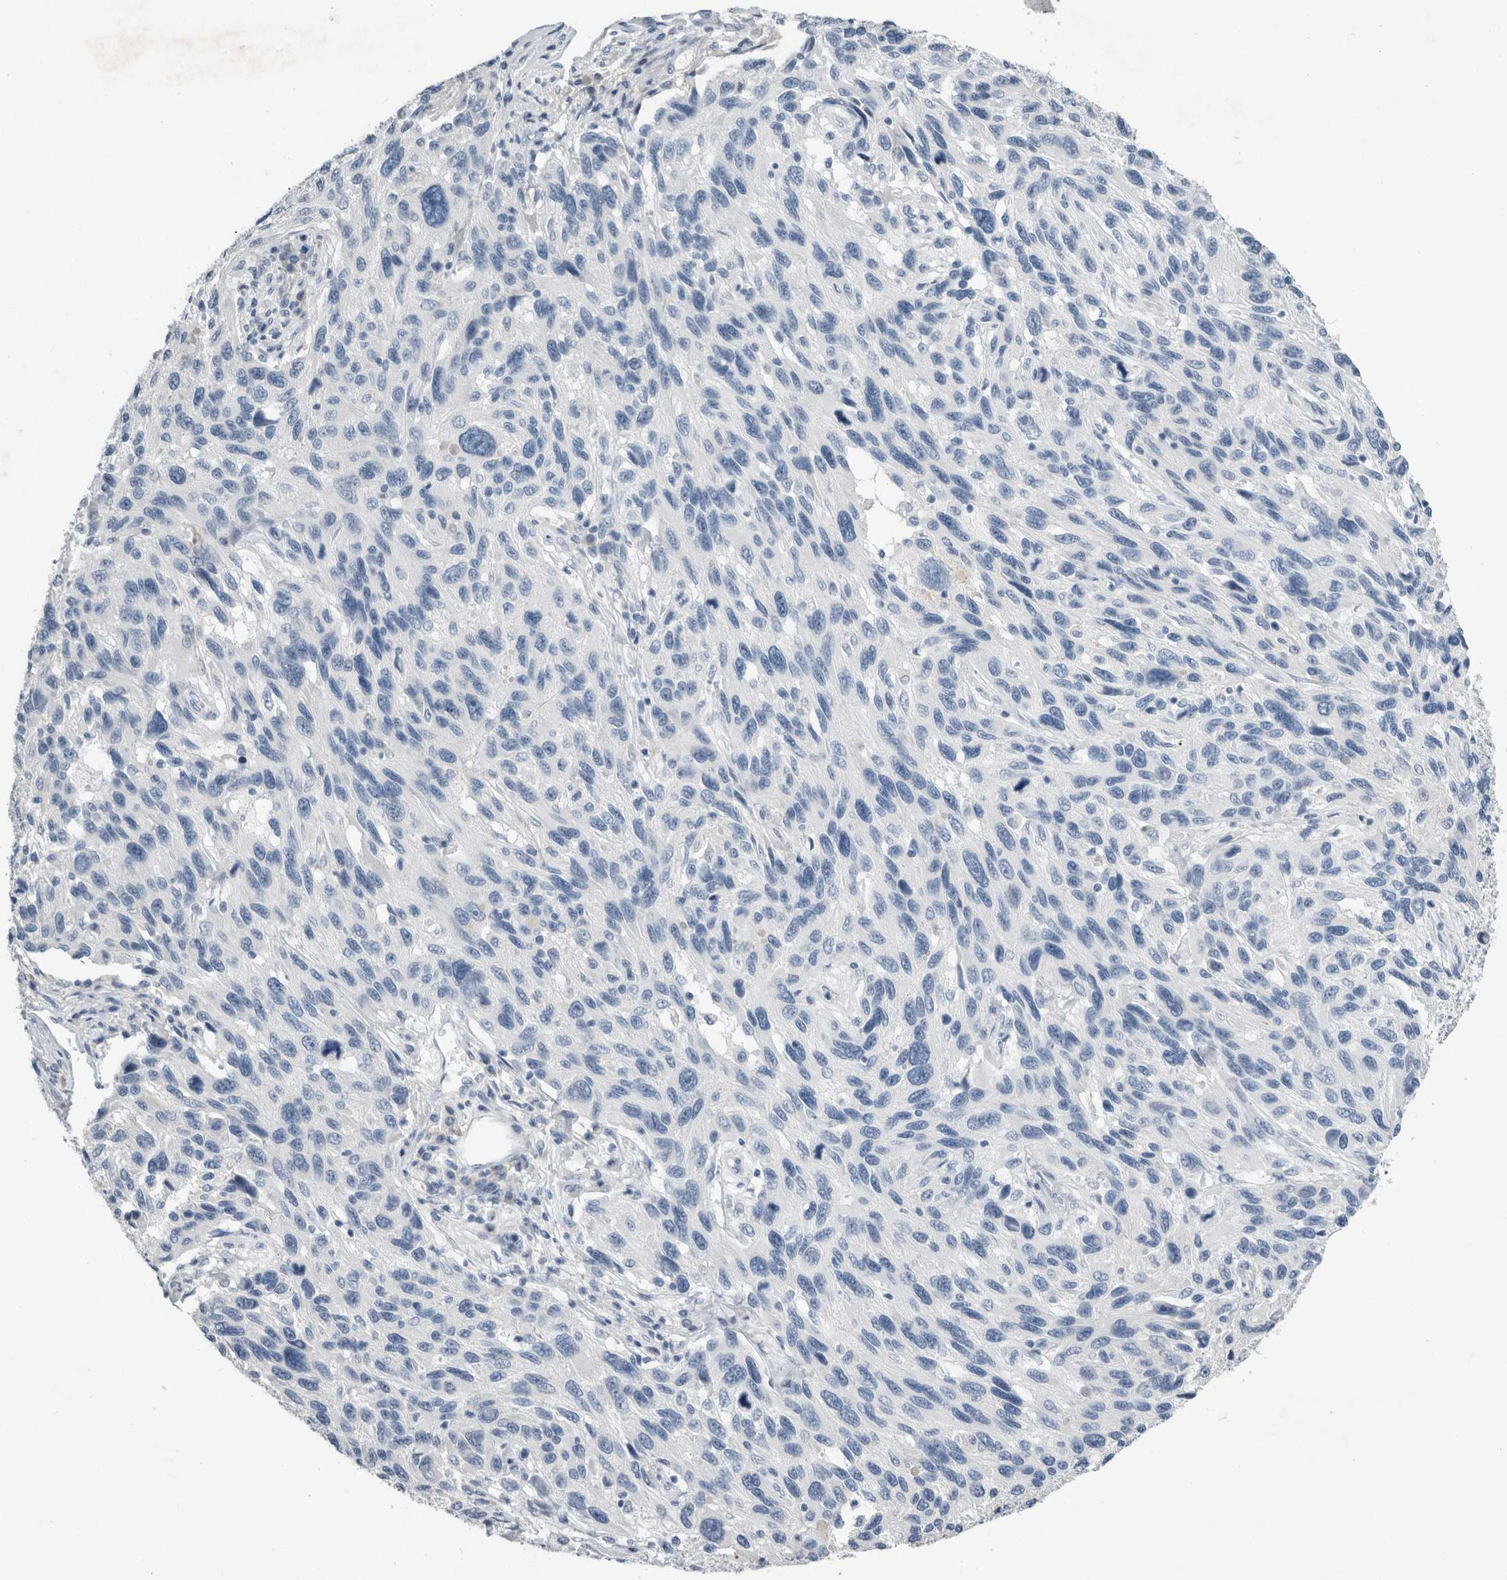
{"staining": {"intensity": "negative", "quantity": "none", "location": "none"}, "tissue": "melanoma", "cell_type": "Tumor cells", "image_type": "cancer", "snomed": [{"axis": "morphology", "description": "Malignant melanoma, NOS"}, {"axis": "topography", "description": "Skin"}], "caption": "A photomicrograph of human malignant melanoma is negative for staining in tumor cells.", "gene": "NEFM", "patient": {"sex": "male", "age": 53}}